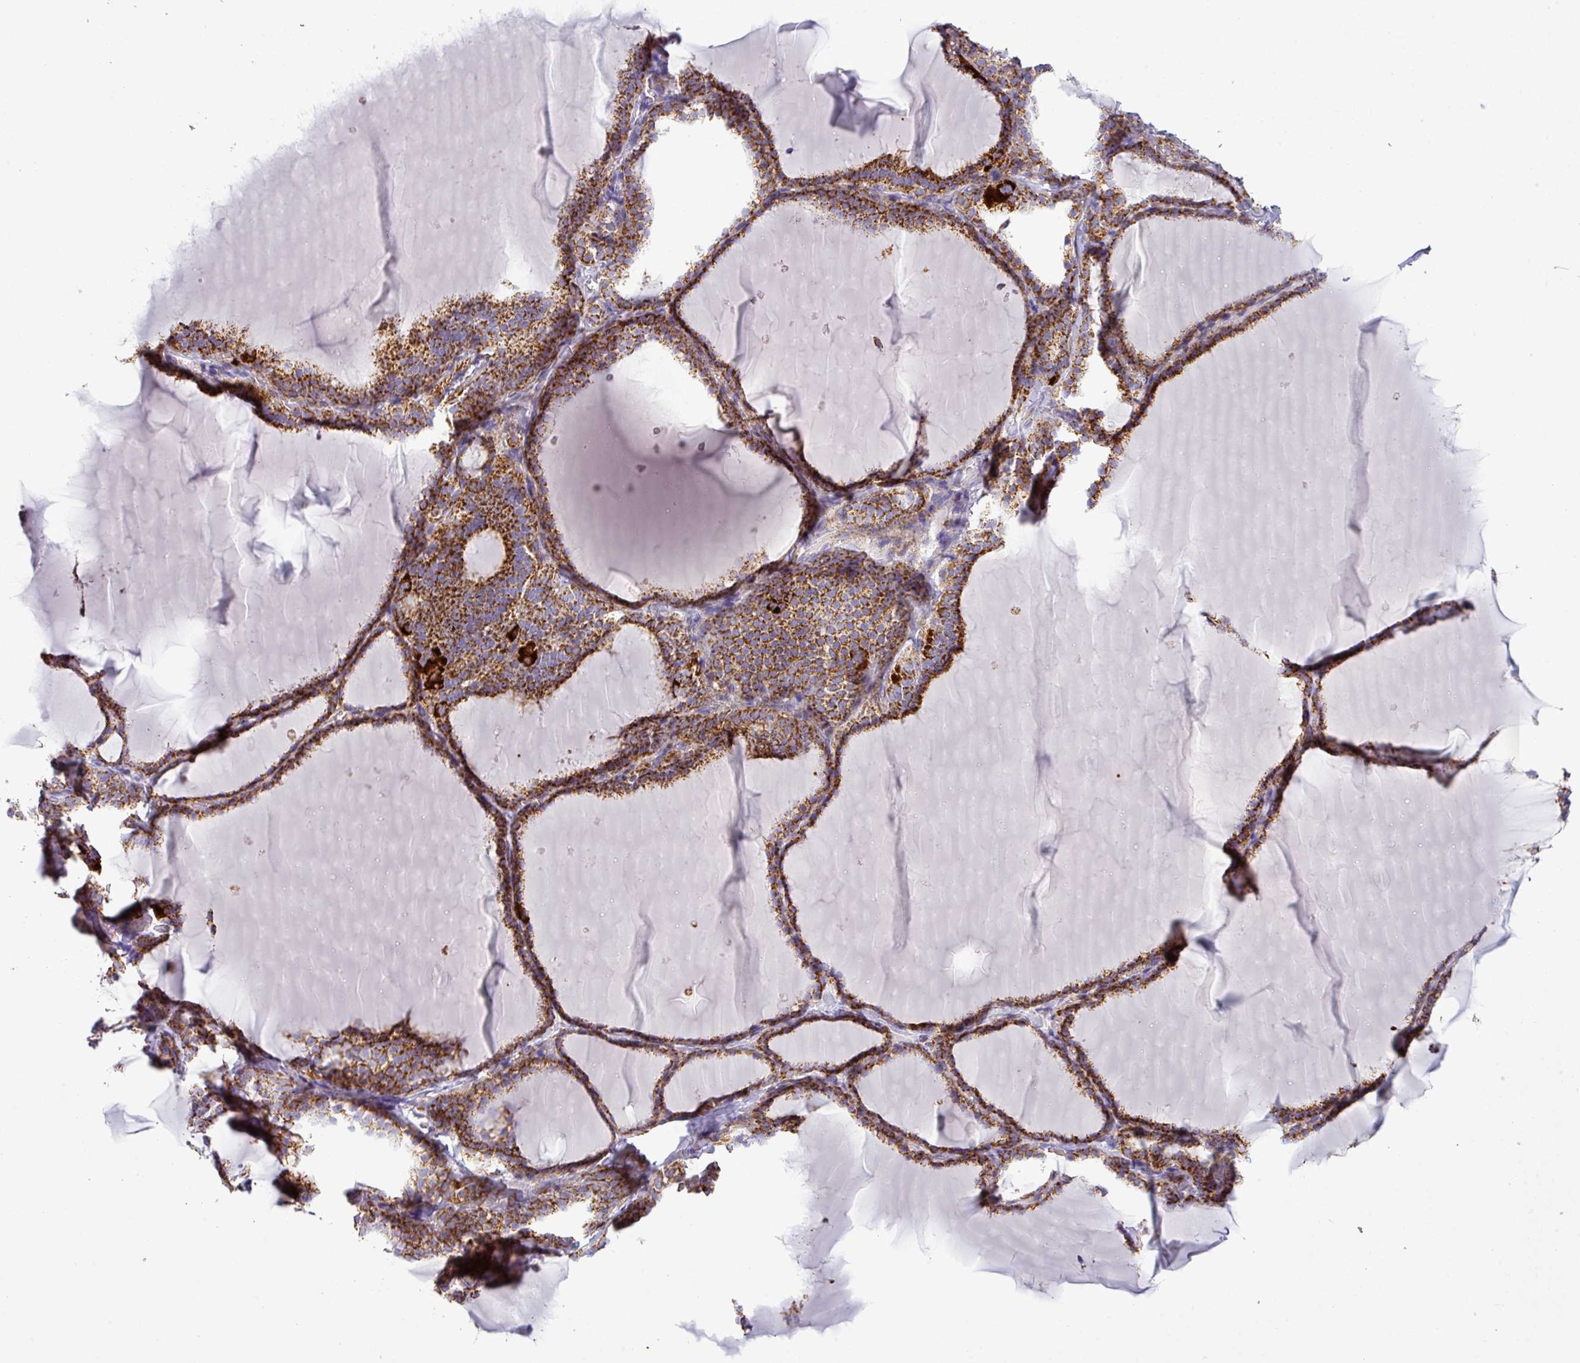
{"staining": {"intensity": "strong", "quantity": ">75%", "location": "cytoplasmic/membranous"}, "tissue": "thyroid gland", "cell_type": "Glandular cells", "image_type": "normal", "snomed": [{"axis": "morphology", "description": "Normal tissue, NOS"}, {"axis": "topography", "description": "Thyroid gland"}], "caption": "Protein staining displays strong cytoplasmic/membranous staining in about >75% of glandular cells in benign thyroid gland. (Stains: DAB in brown, nuclei in blue, Microscopy: brightfield microscopy at high magnification).", "gene": "ZNF81", "patient": {"sex": "female", "age": 31}}